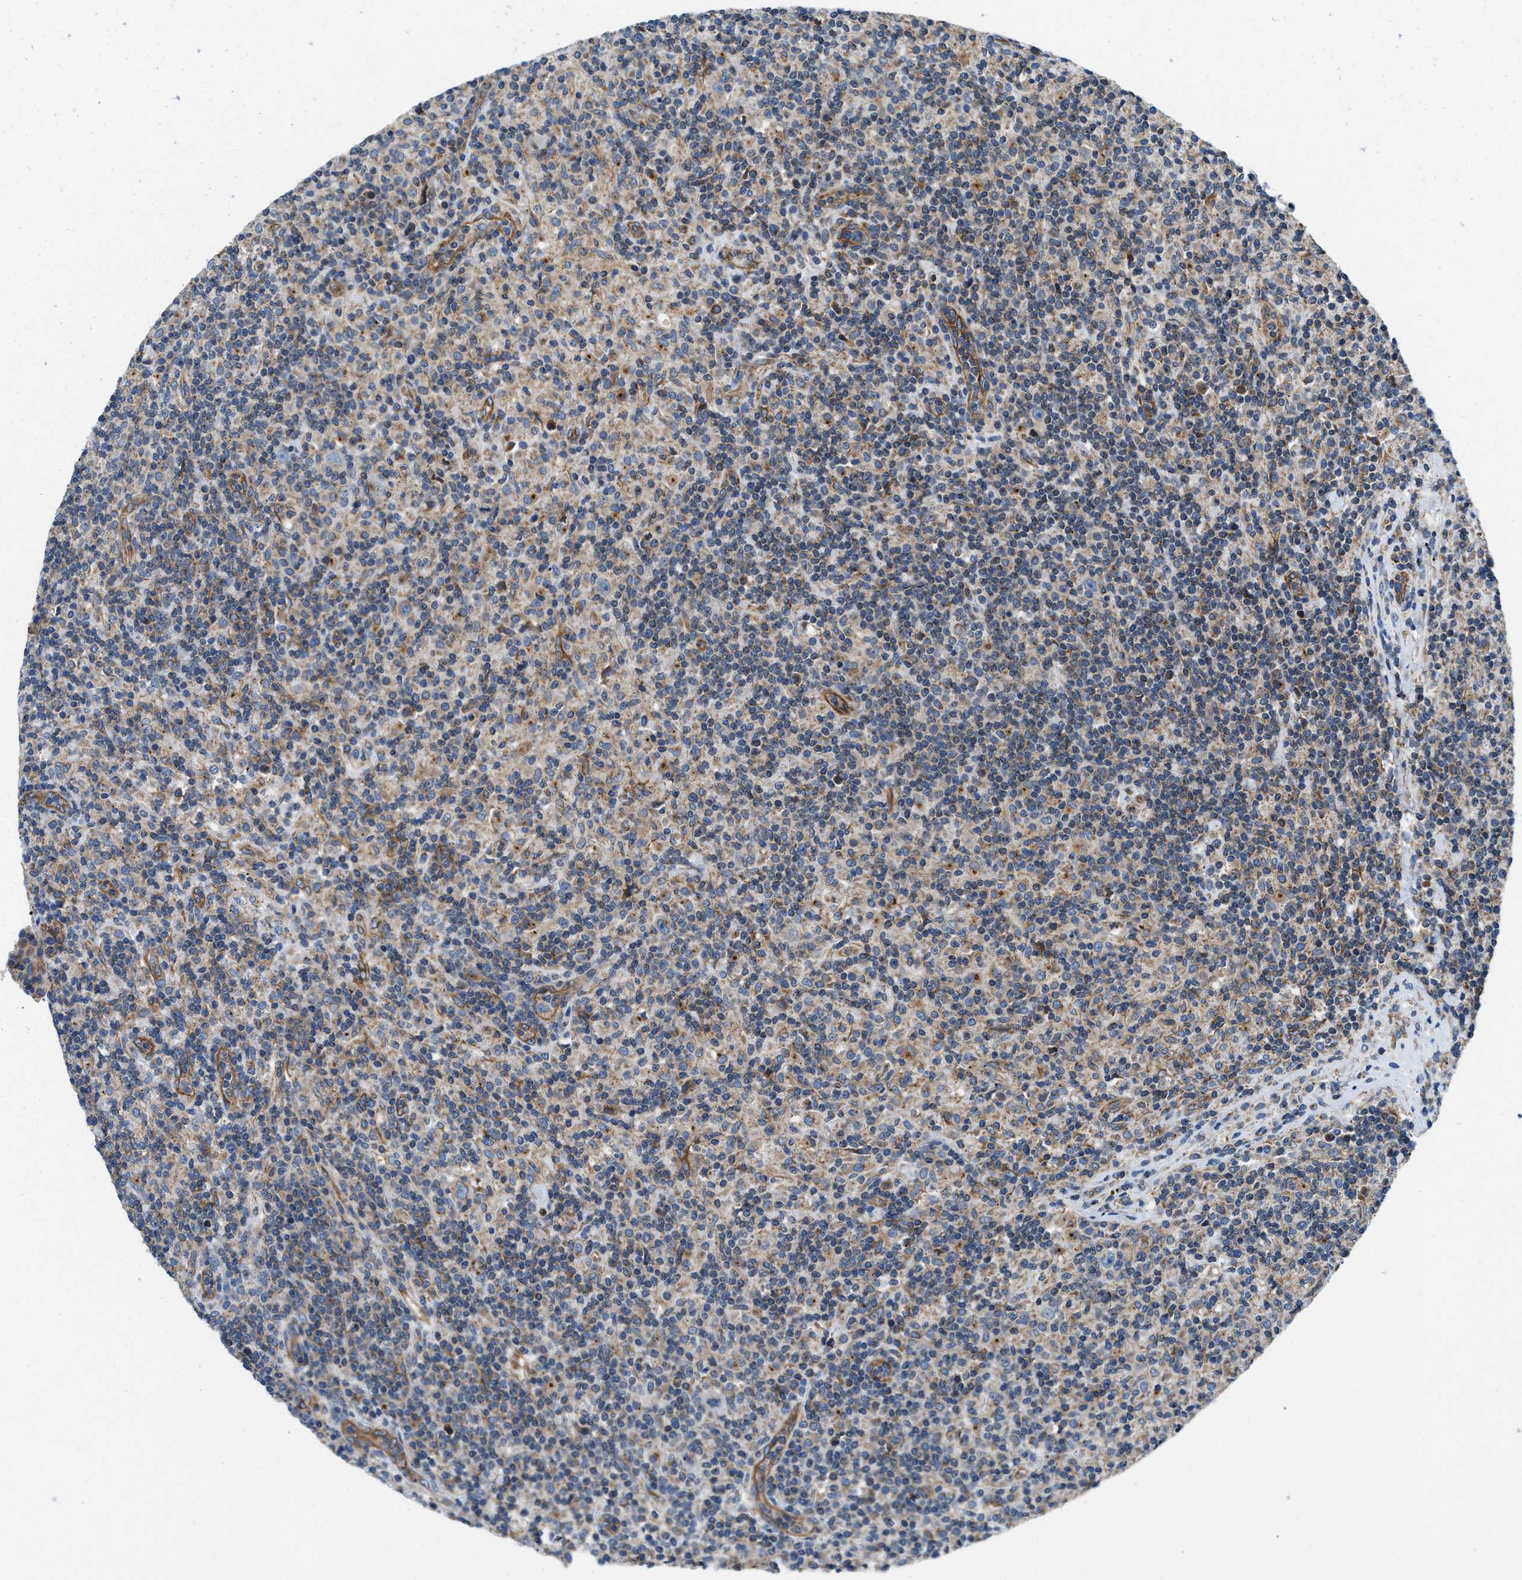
{"staining": {"intensity": "weak", "quantity": "<25%", "location": "cytoplasmic/membranous"}, "tissue": "lymphoma", "cell_type": "Tumor cells", "image_type": "cancer", "snomed": [{"axis": "morphology", "description": "Hodgkin's disease, NOS"}, {"axis": "topography", "description": "Lymph node"}], "caption": "This is an immunohistochemistry photomicrograph of Hodgkin's disease. There is no staining in tumor cells.", "gene": "HSD17B12", "patient": {"sex": "male", "age": 70}}